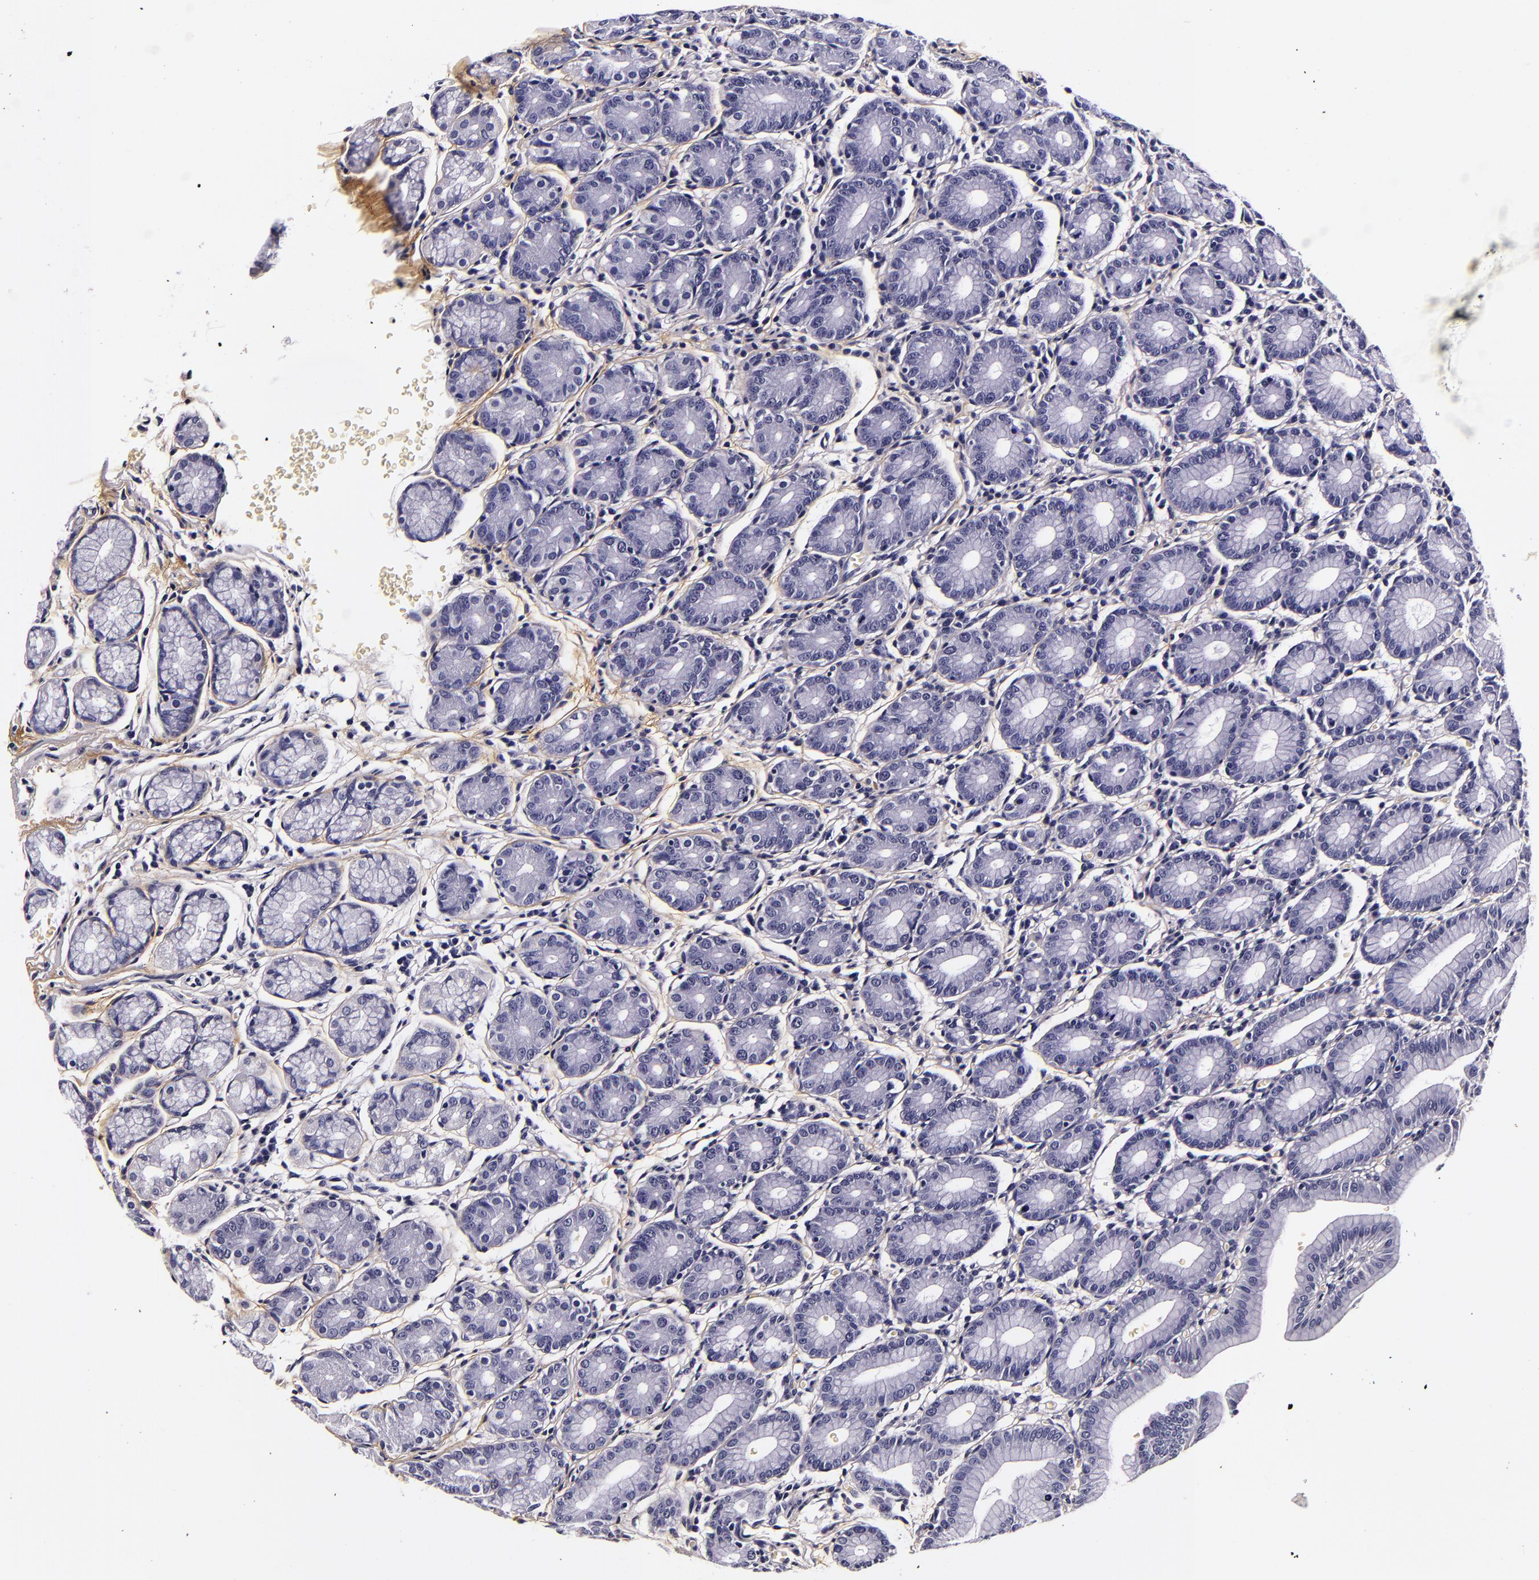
{"staining": {"intensity": "negative", "quantity": "none", "location": "none"}, "tissue": "stomach", "cell_type": "Glandular cells", "image_type": "normal", "snomed": [{"axis": "morphology", "description": "Normal tissue, NOS"}, {"axis": "topography", "description": "Stomach"}], "caption": "Protein analysis of unremarkable stomach displays no significant positivity in glandular cells.", "gene": "FBN1", "patient": {"sex": "male", "age": 42}}